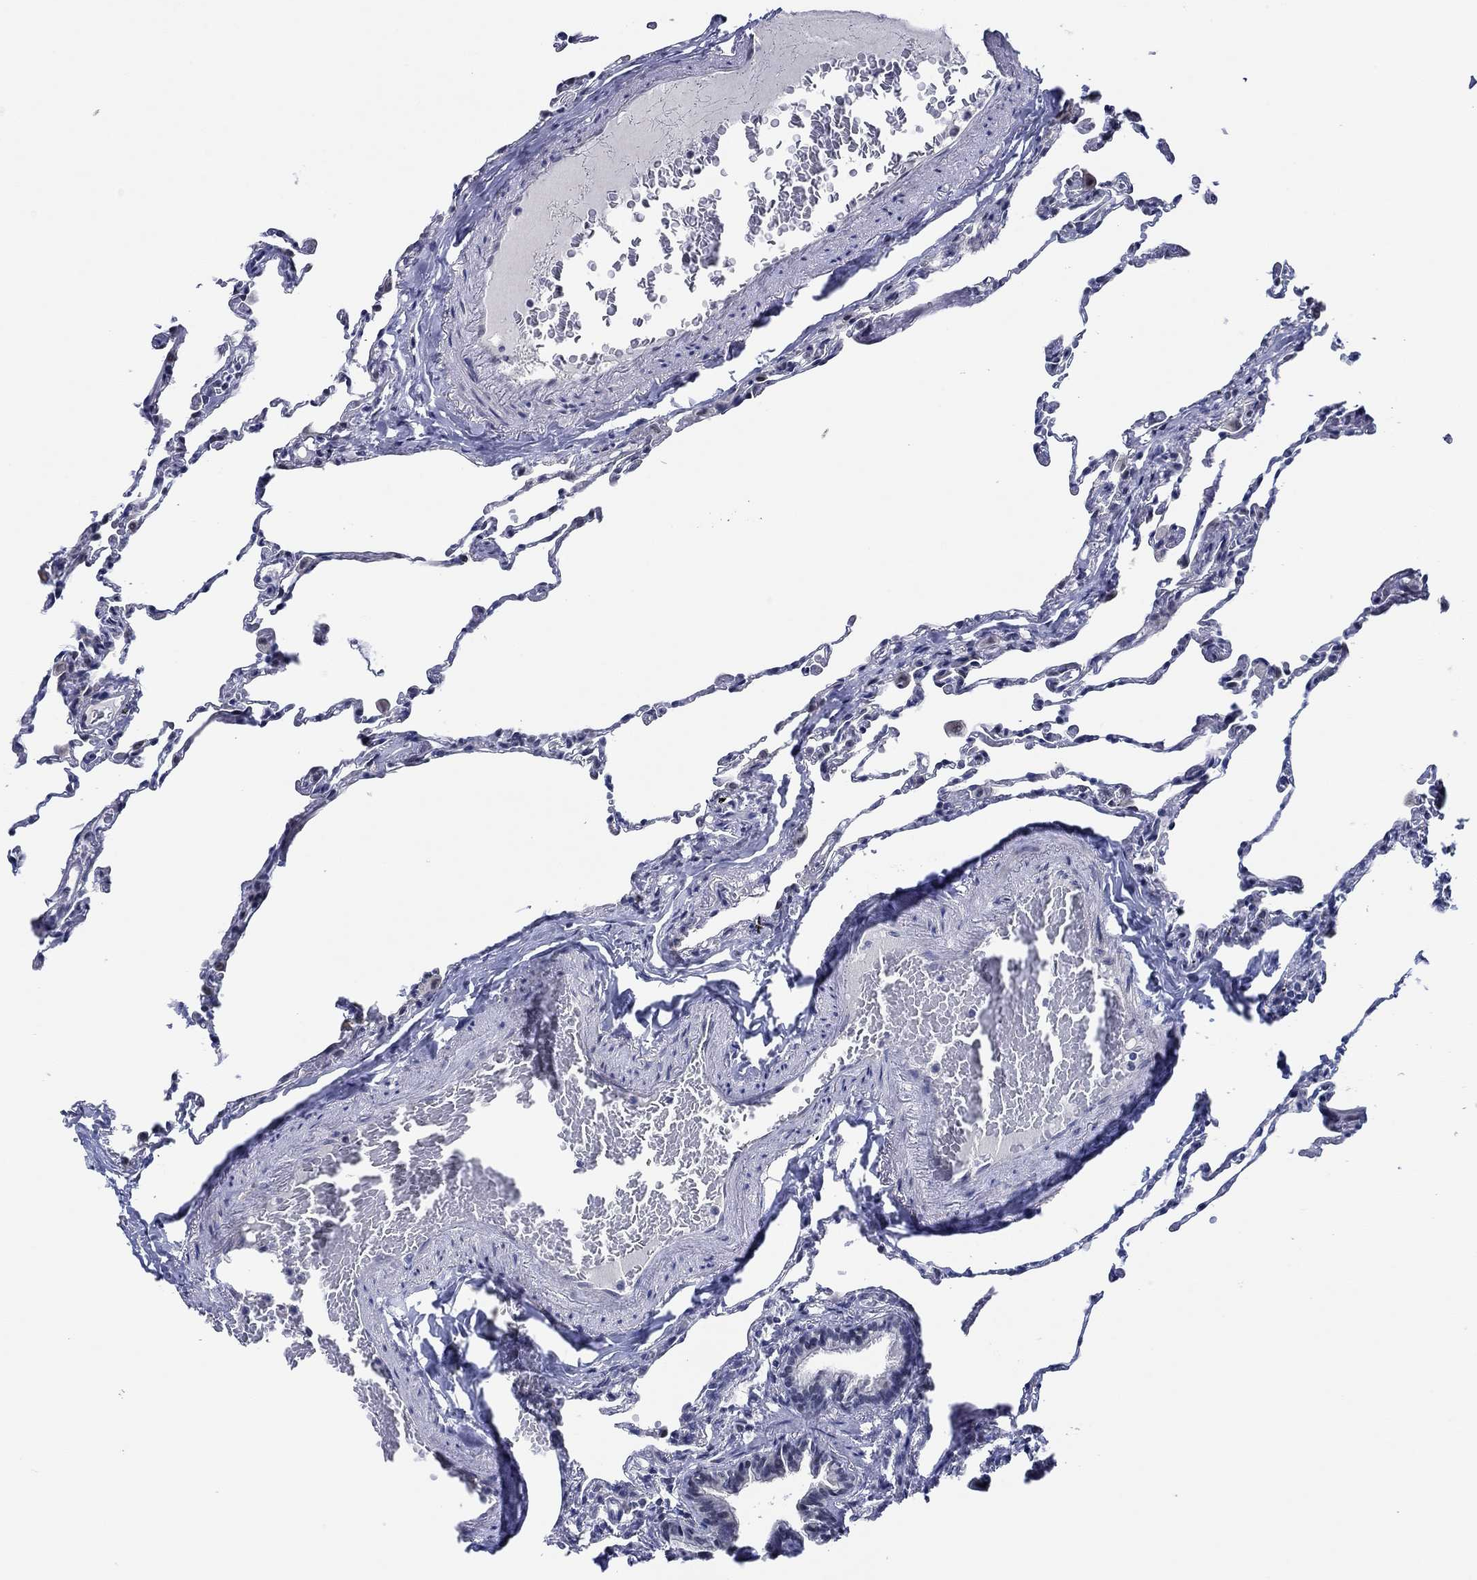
{"staining": {"intensity": "negative", "quantity": "none", "location": "none"}, "tissue": "lung", "cell_type": "Alveolar cells", "image_type": "normal", "snomed": [{"axis": "morphology", "description": "Normal tissue, NOS"}, {"axis": "topography", "description": "Lung"}], "caption": "Immunohistochemical staining of normal human lung exhibits no significant positivity in alveolar cells.", "gene": "SLC34A1", "patient": {"sex": "female", "age": 57}}